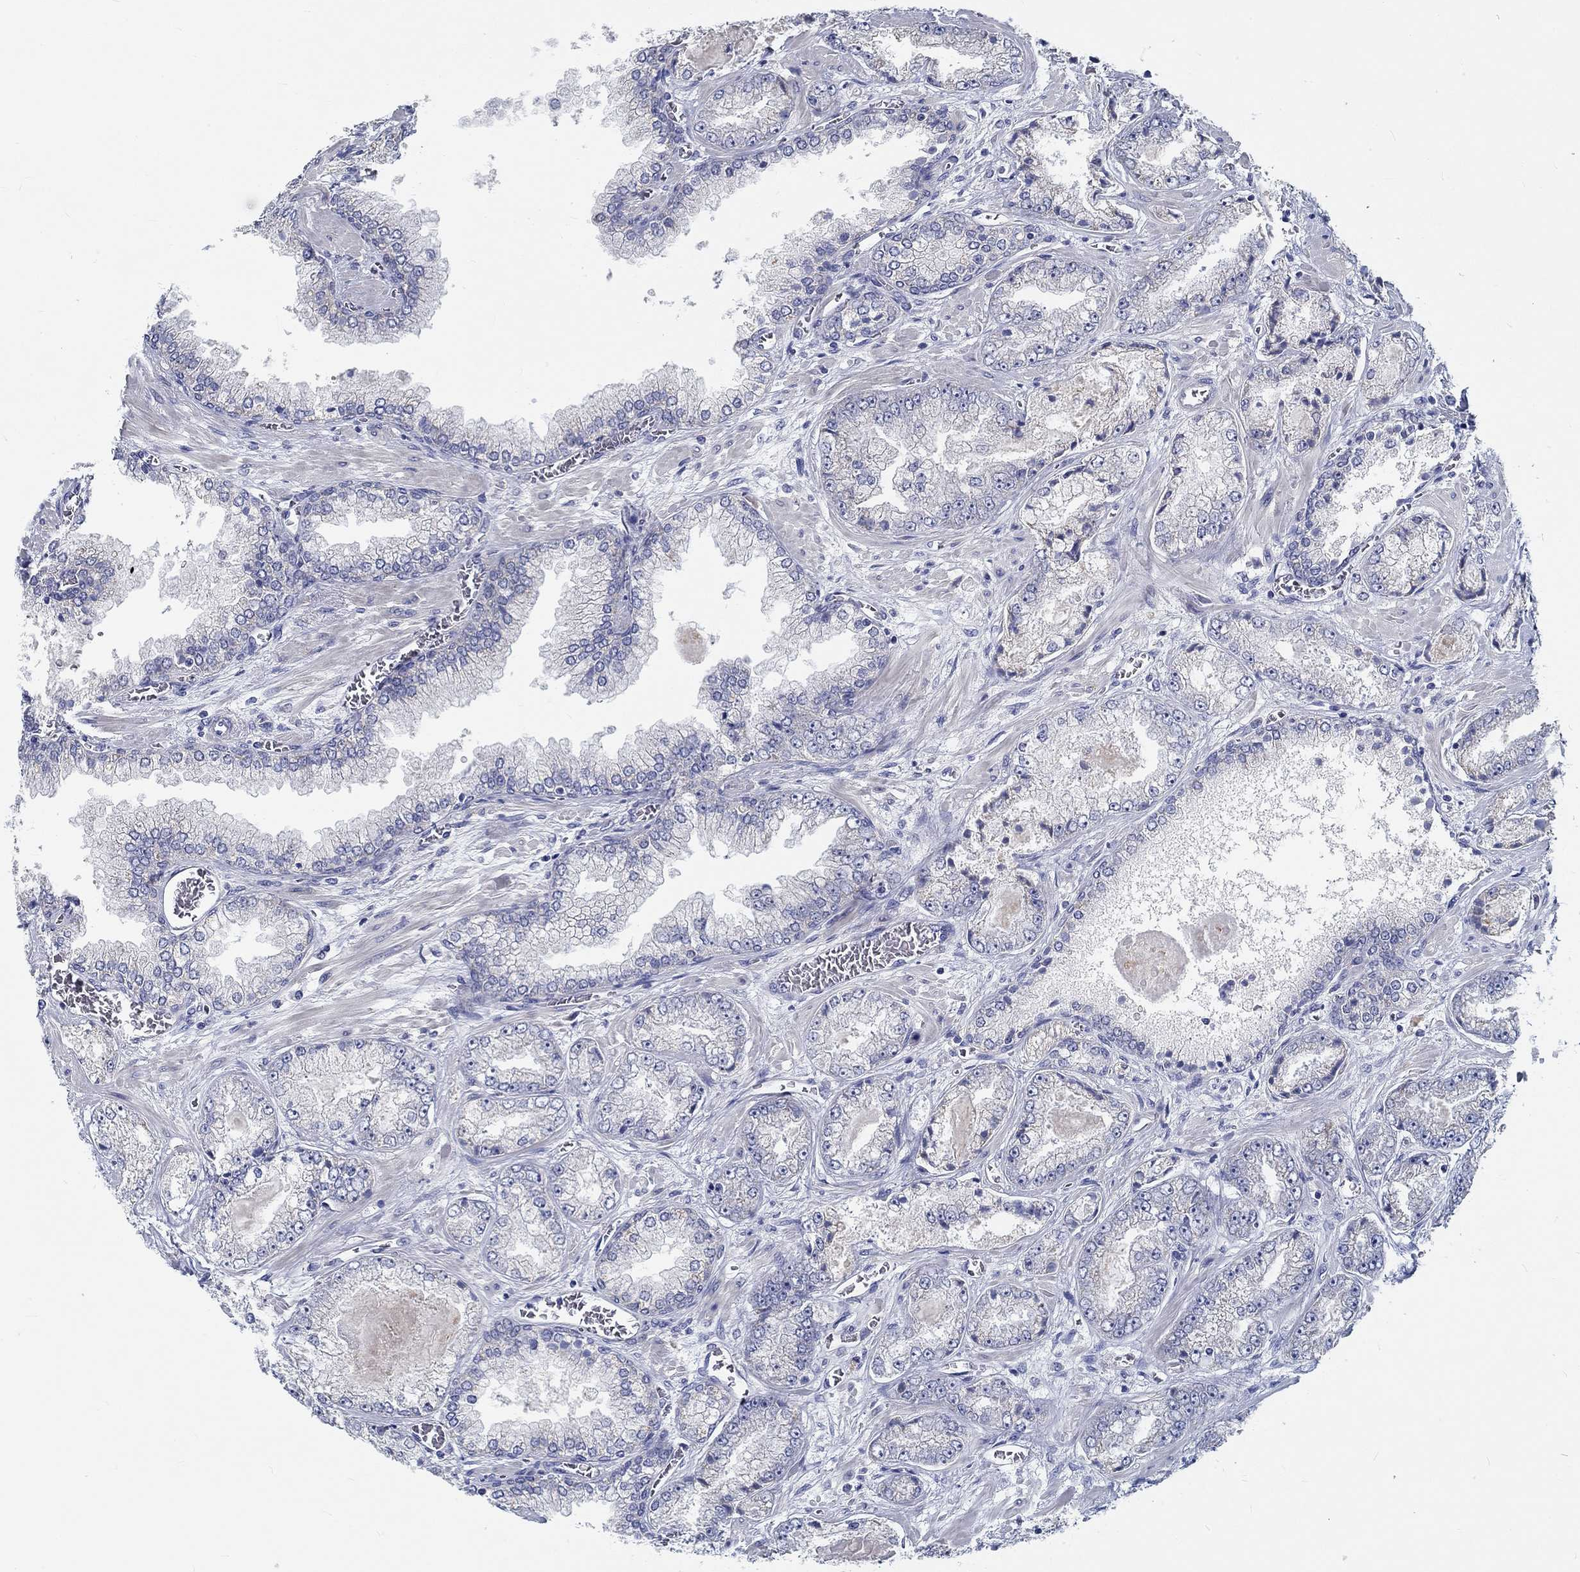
{"staining": {"intensity": "negative", "quantity": "none", "location": "none"}, "tissue": "prostate cancer", "cell_type": "Tumor cells", "image_type": "cancer", "snomed": [{"axis": "morphology", "description": "Adenocarcinoma, Low grade"}, {"axis": "topography", "description": "Prostate"}], "caption": "A photomicrograph of human prostate cancer is negative for staining in tumor cells. Brightfield microscopy of immunohistochemistry (IHC) stained with DAB (3,3'-diaminobenzidine) (brown) and hematoxylin (blue), captured at high magnification.", "gene": "MYBPC1", "patient": {"sex": "male", "age": 57}}